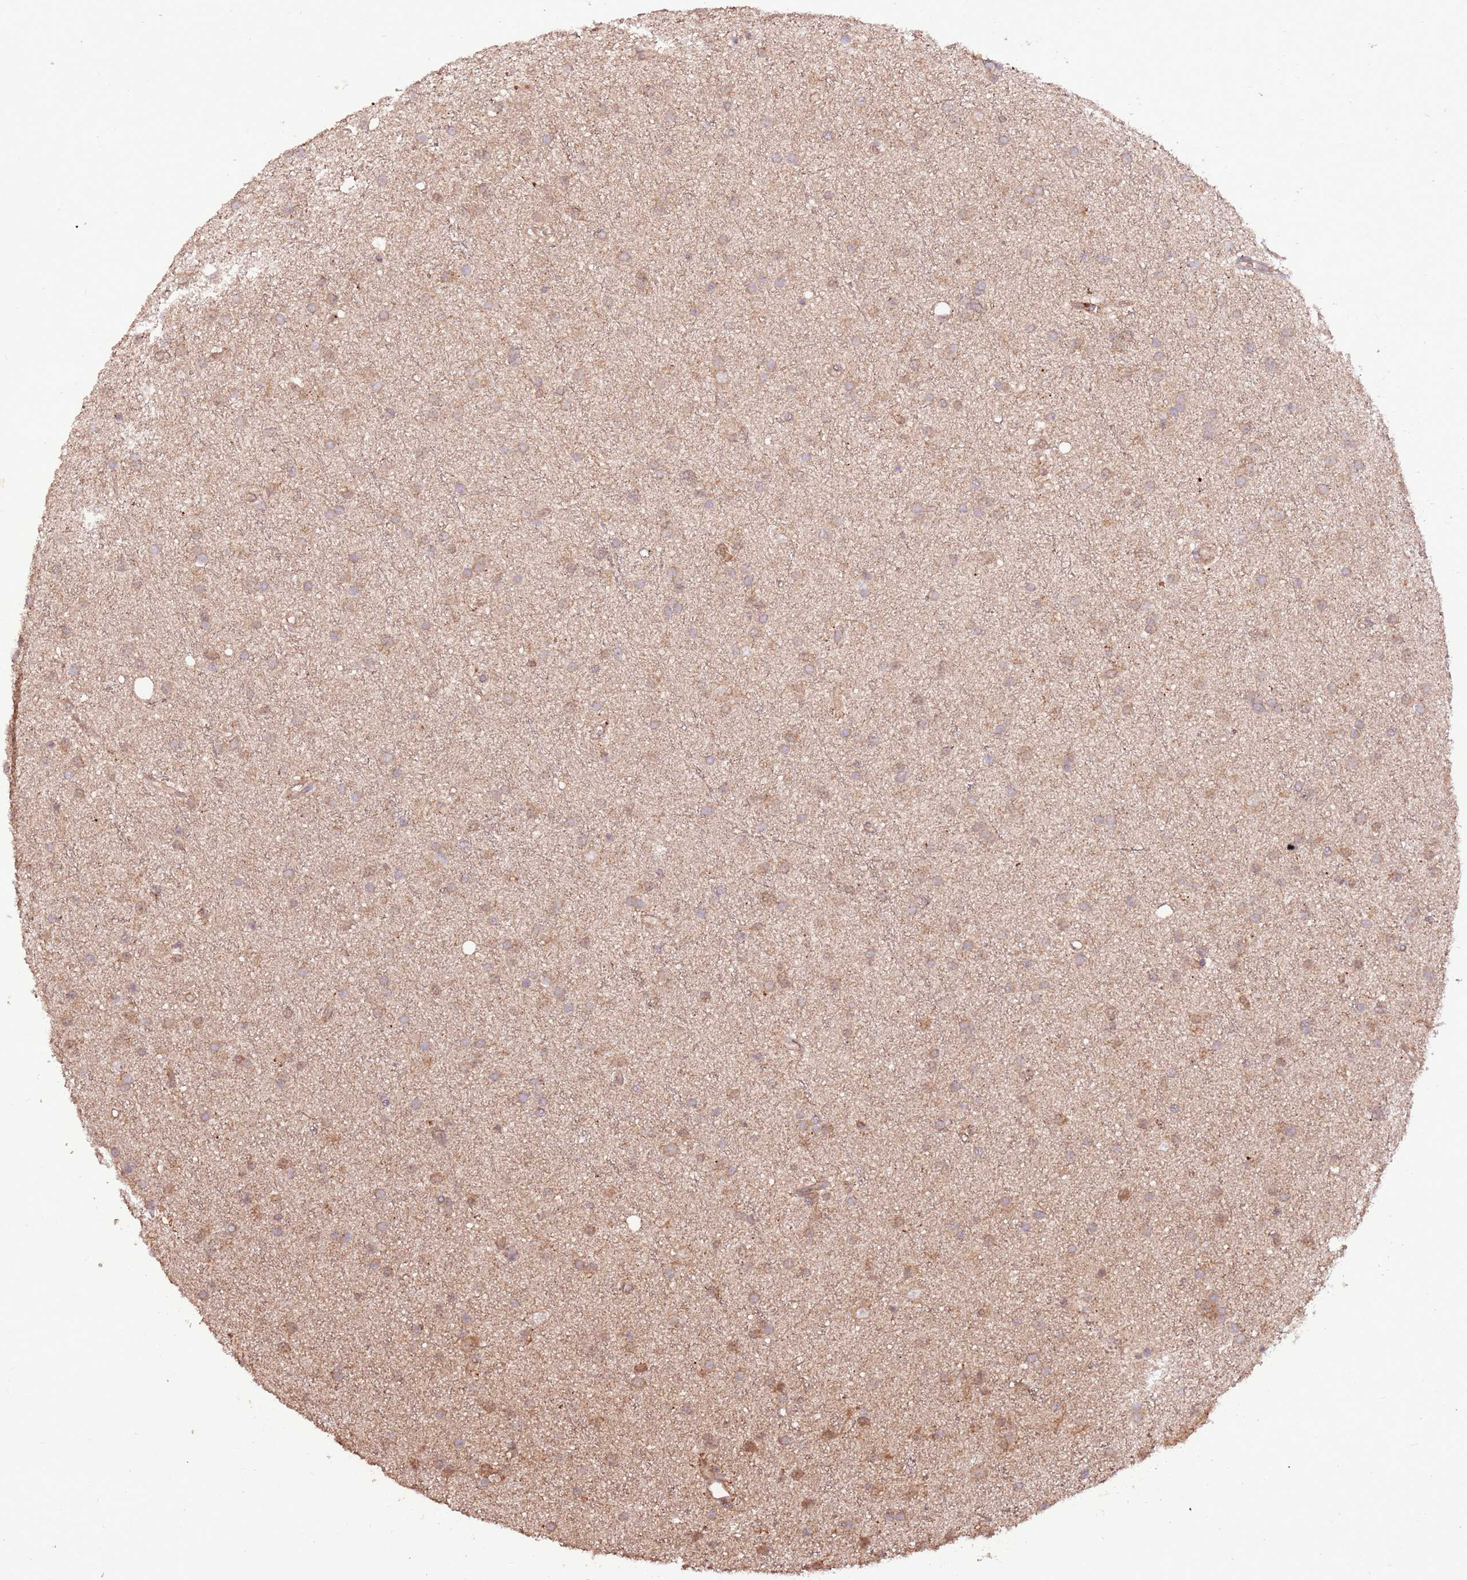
{"staining": {"intensity": "weak", "quantity": "<25%", "location": "cytoplasmic/membranous"}, "tissue": "glioma", "cell_type": "Tumor cells", "image_type": "cancer", "snomed": [{"axis": "morphology", "description": "Glioma, malignant, Low grade"}, {"axis": "topography", "description": "Cerebral cortex"}], "caption": "IHC histopathology image of neoplastic tissue: glioma stained with DAB (3,3'-diaminobenzidine) displays no significant protein expression in tumor cells. (Brightfield microscopy of DAB immunohistochemistry at high magnification).", "gene": "CCDC112", "patient": {"sex": "female", "age": 39}}